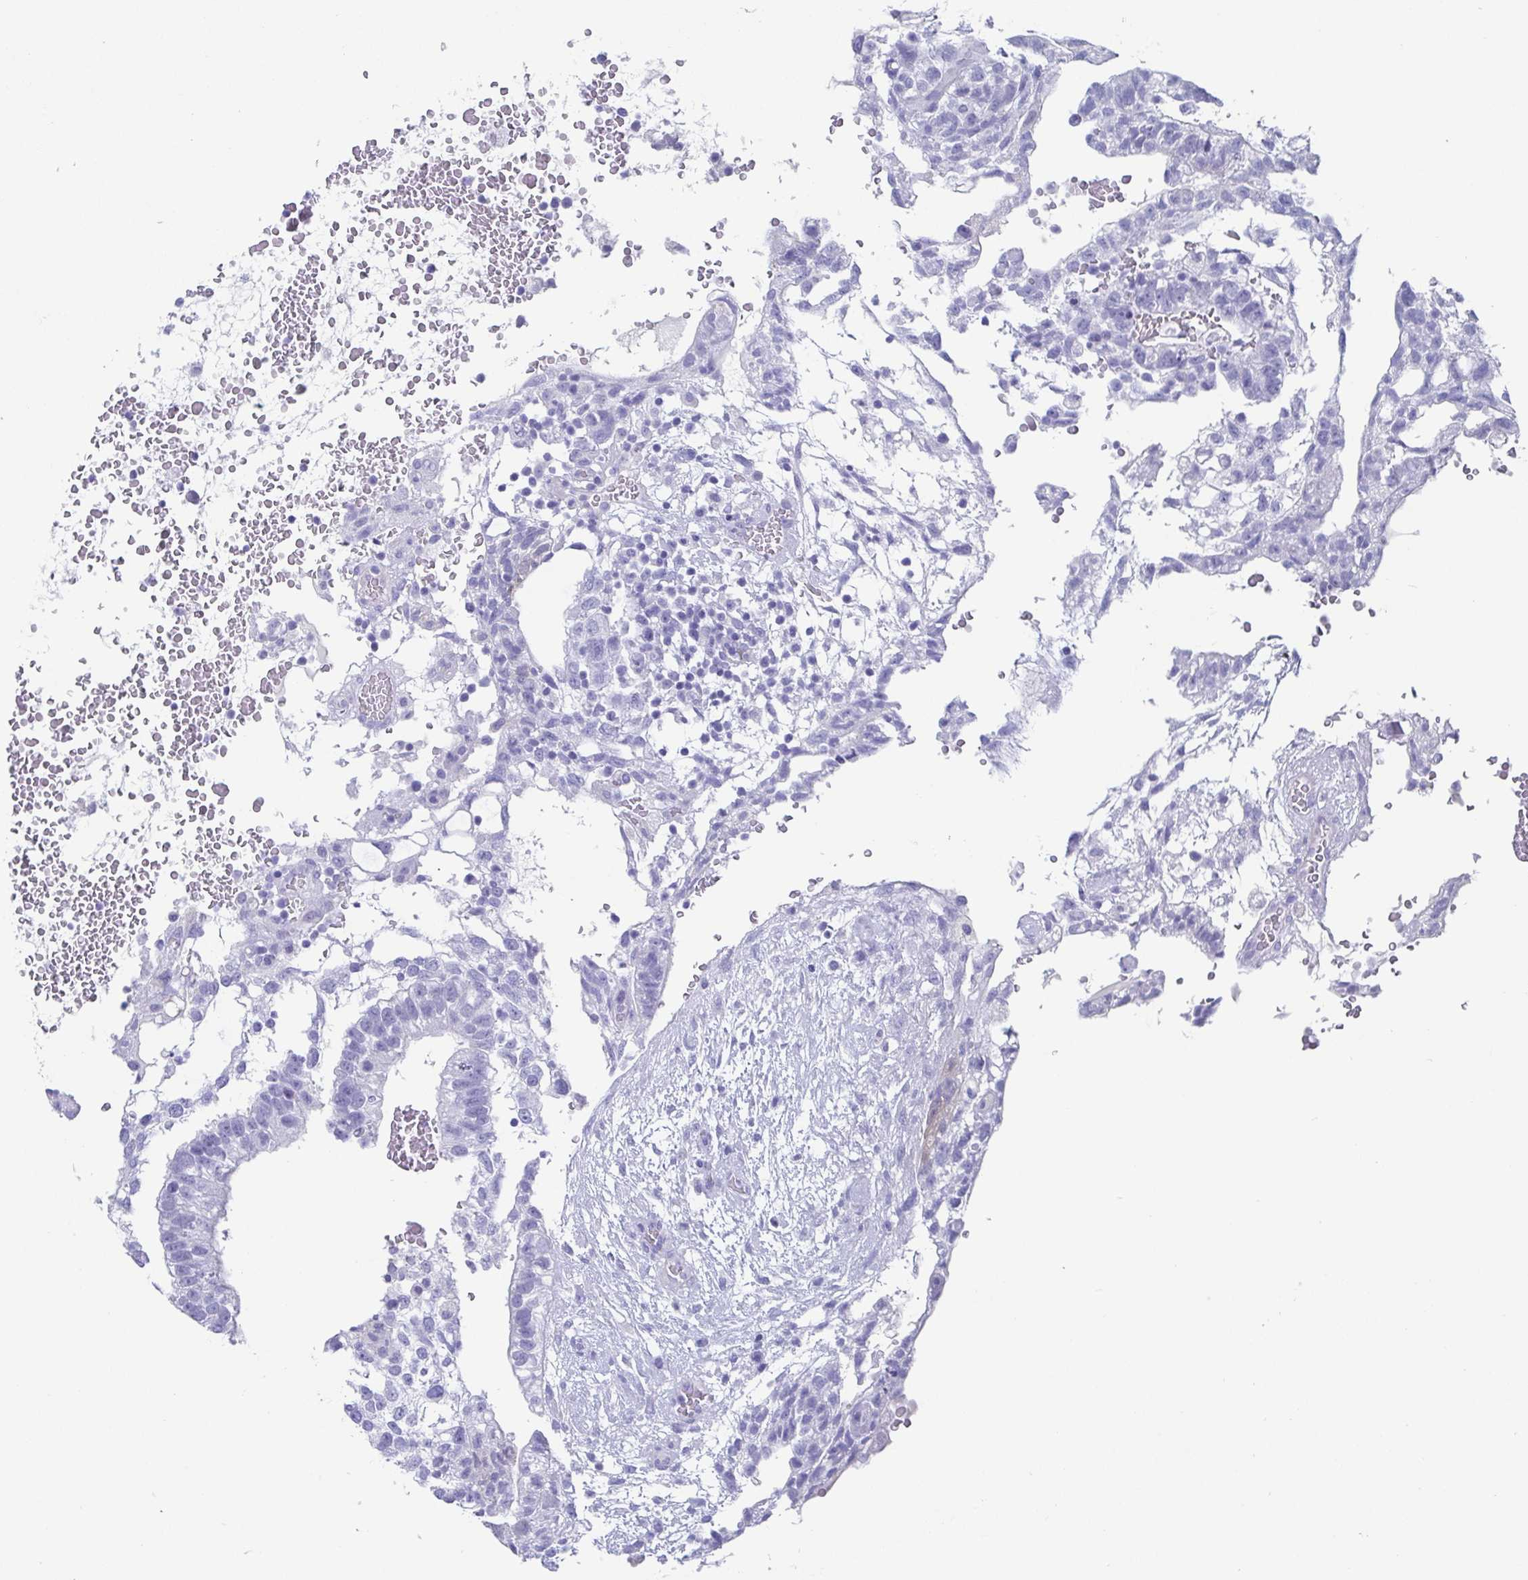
{"staining": {"intensity": "negative", "quantity": "none", "location": "none"}, "tissue": "testis cancer", "cell_type": "Tumor cells", "image_type": "cancer", "snomed": [{"axis": "morphology", "description": "Carcinoma, Embryonal, NOS"}, {"axis": "topography", "description": "Testis"}], "caption": "There is no significant expression in tumor cells of embryonal carcinoma (testis).", "gene": "SCGN", "patient": {"sex": "male", "age": 32}}